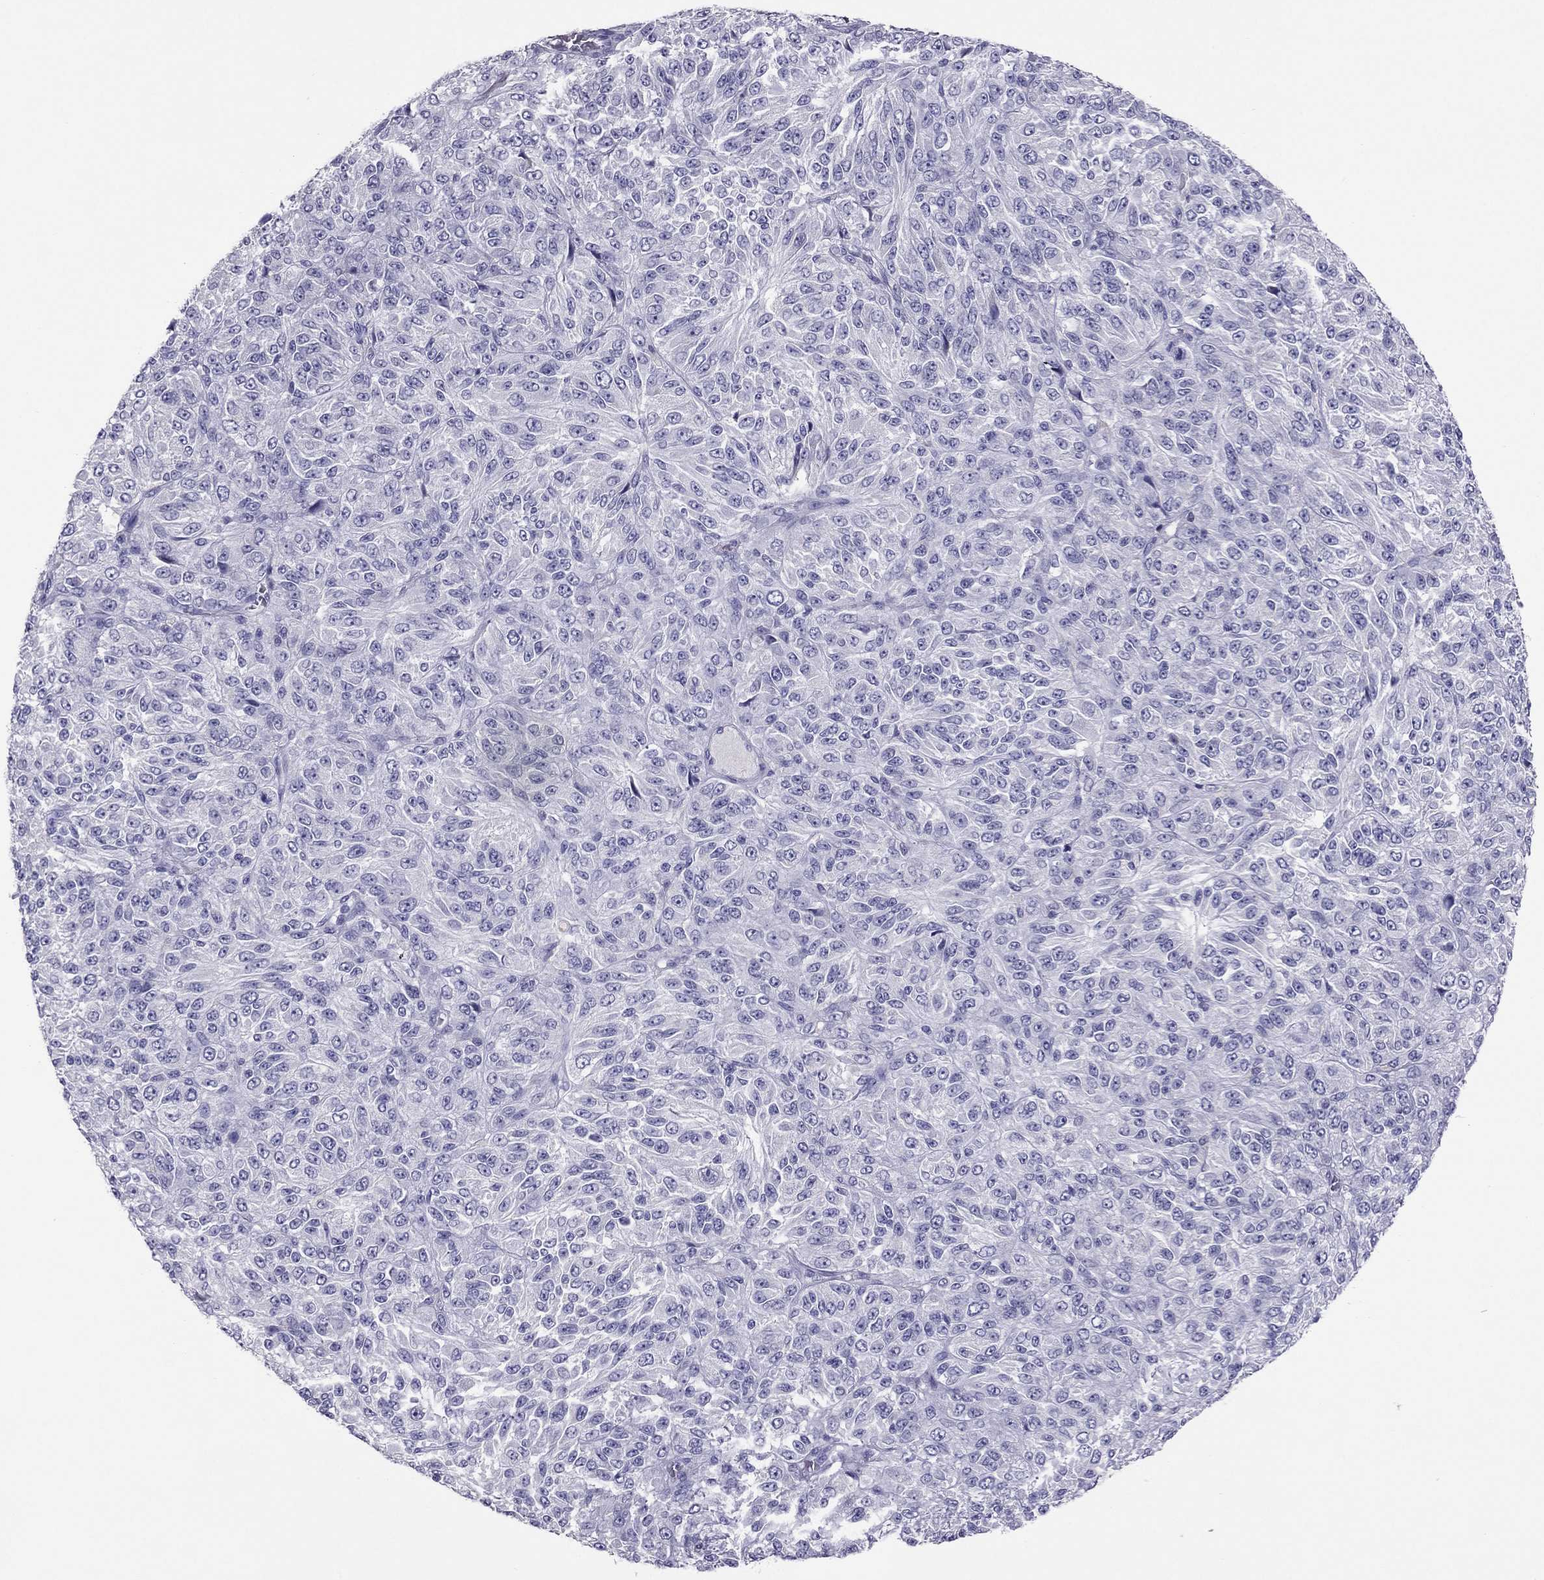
{"staining": {"intensity": "negative", "quantity": "none", "location": "none"}, "tissue": "melanoma", "cell_type": "Tumor cells", "image_type": "cancer", "snomed": [{"axis": "morphology", "description": "Malignant melanoma, Metastatic site"}, {"axis": "topography", "description": "Brain"}], "caption": "Melanoma was stained to show a protein in brown. There is no significant expression in tumor cells. (Immunohistochemistry (ihc), brightfield microscopy, high magnification).", "gene": "RGS8", "patient": {"sex": "female", "age": 56}}